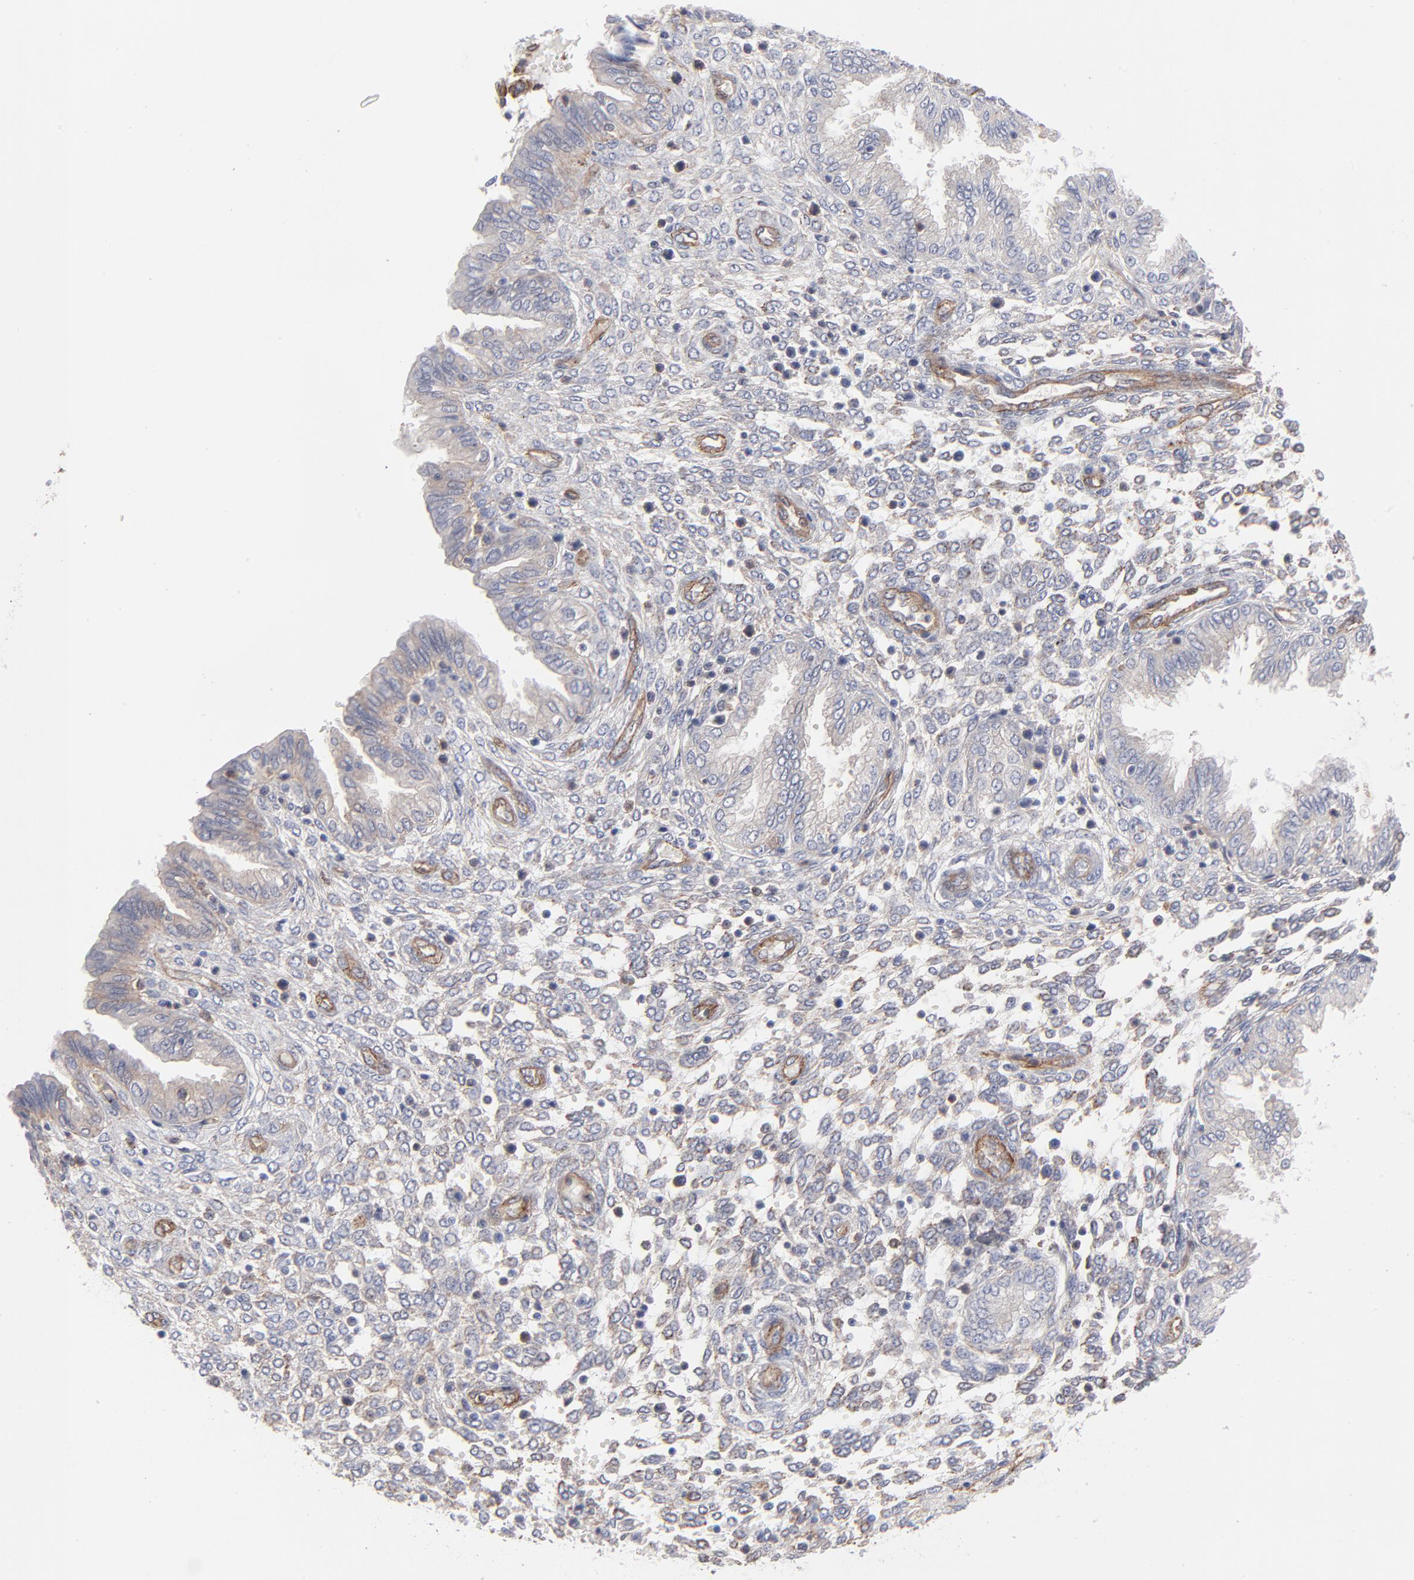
{"staining": {"intensity": "moderate", "quantity": "<25%", "location": "cytoplasmic/membranous"}, "tissue": "endometrium", "cell_type": "Cells in endometrial stroma", "image_type": "normal", "snomed": [{"axis": "morphology", "description": "Normal tissue, NOS"}, {"axis": "topography", "description": "Endometrium"}], "caption": "Immunohistochemical staining of benign human endometrium displays low levels of moderate cytoplasmic/membranous positivity in approximately <25% of cells in endometrial stroma. Ihc stains the protein of interest in brown and the nuclei are stained blue.", "gene": "PXN", "patient": {"sex": "female", "age": 33}}